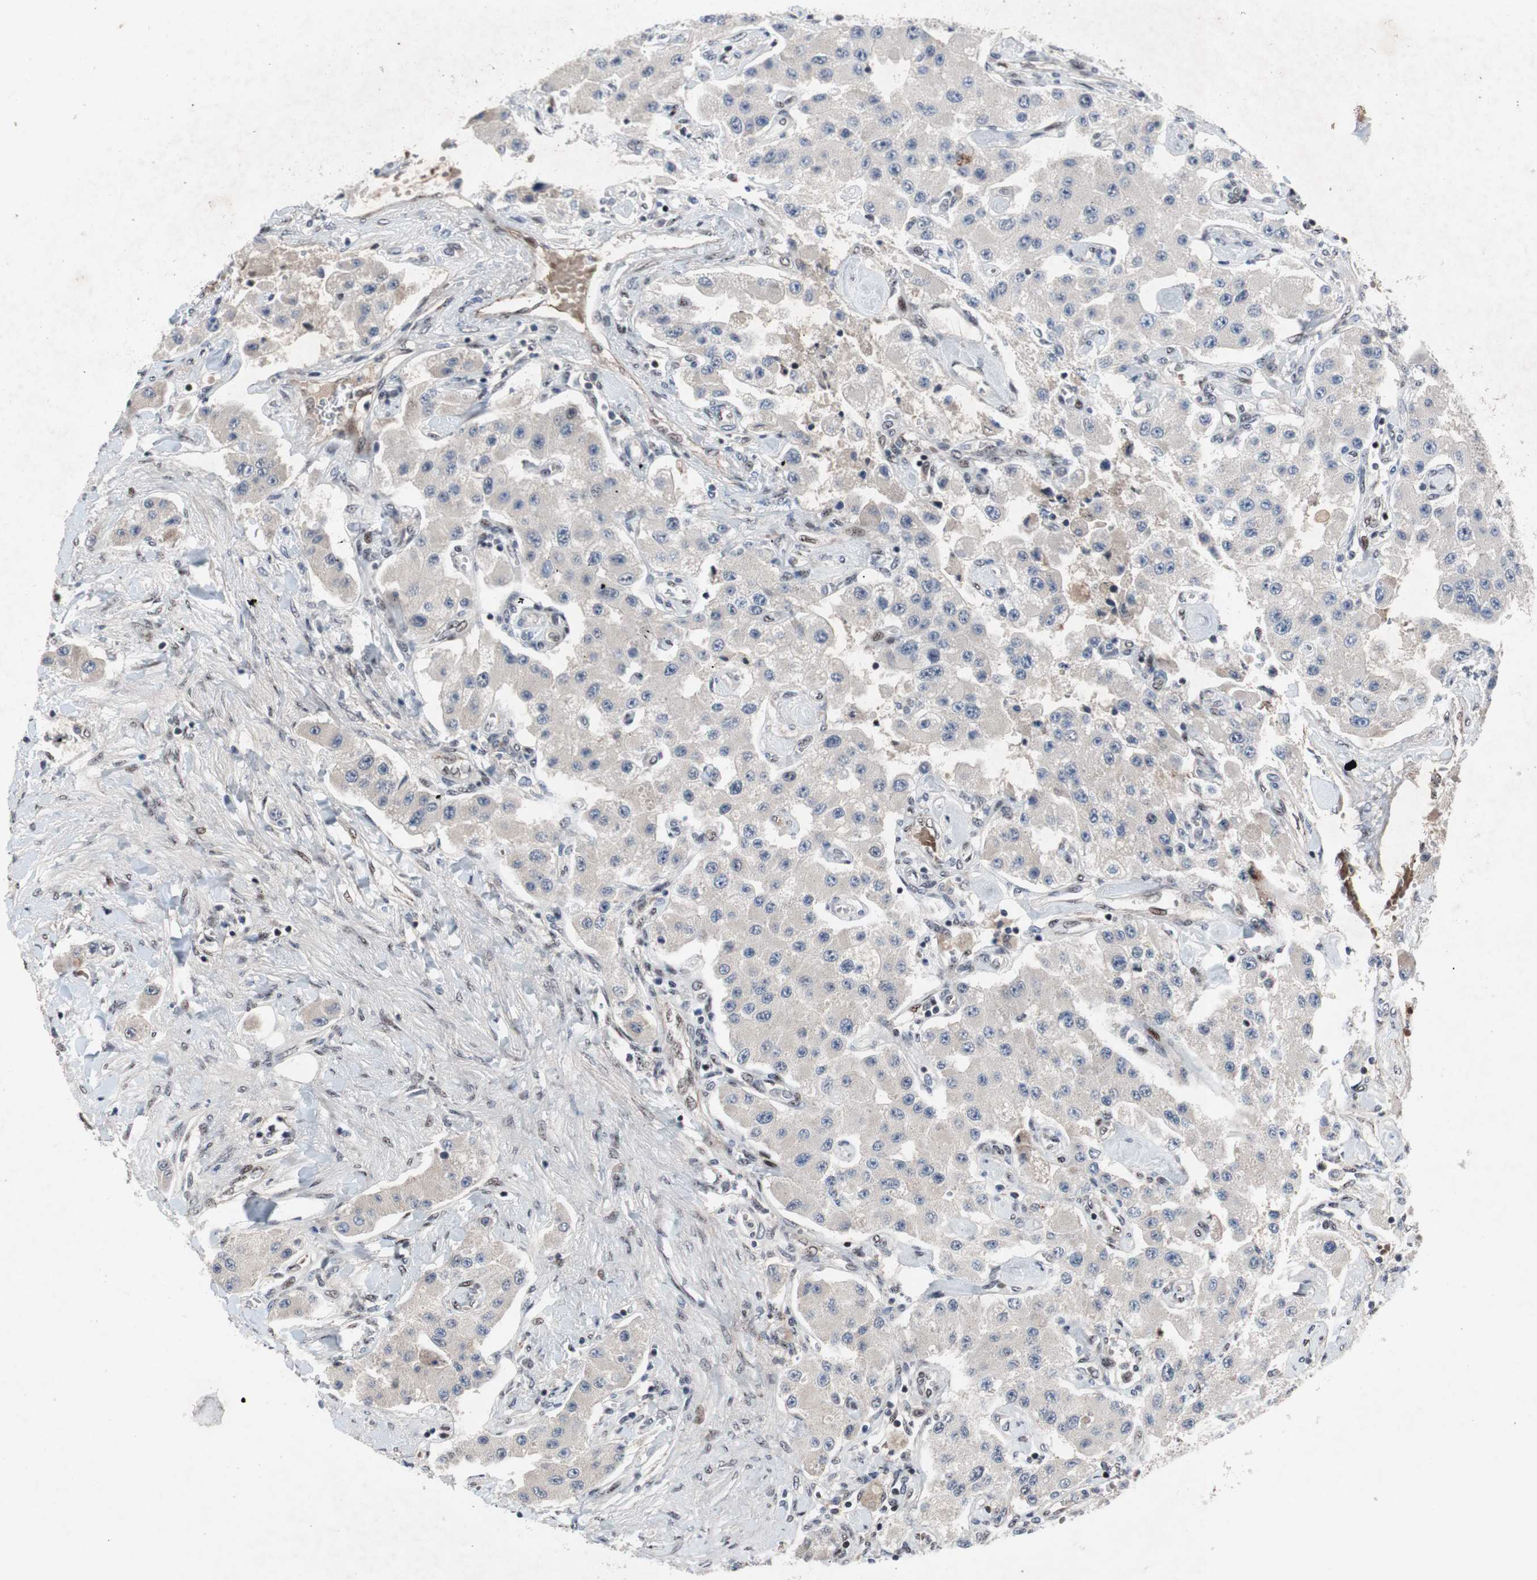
{"staining": {"intensity": "negative", "quantity": "none", "location": "none"}, "tissue": "carcinoid", "cell_type": "Tumor cells", "image_type": "cancer", "snomed": [{"axis": "morphology", "description": "Carcinoid, malignant, NOS"}, {"axis": "topography", "description": "Pancreas"}], "caption": "Protein analysis of carcinoid (malignant) shows no significant positivity in tumor cells.", "gene": "SOX7", "patient": {"sex": "male", "age": 41}}